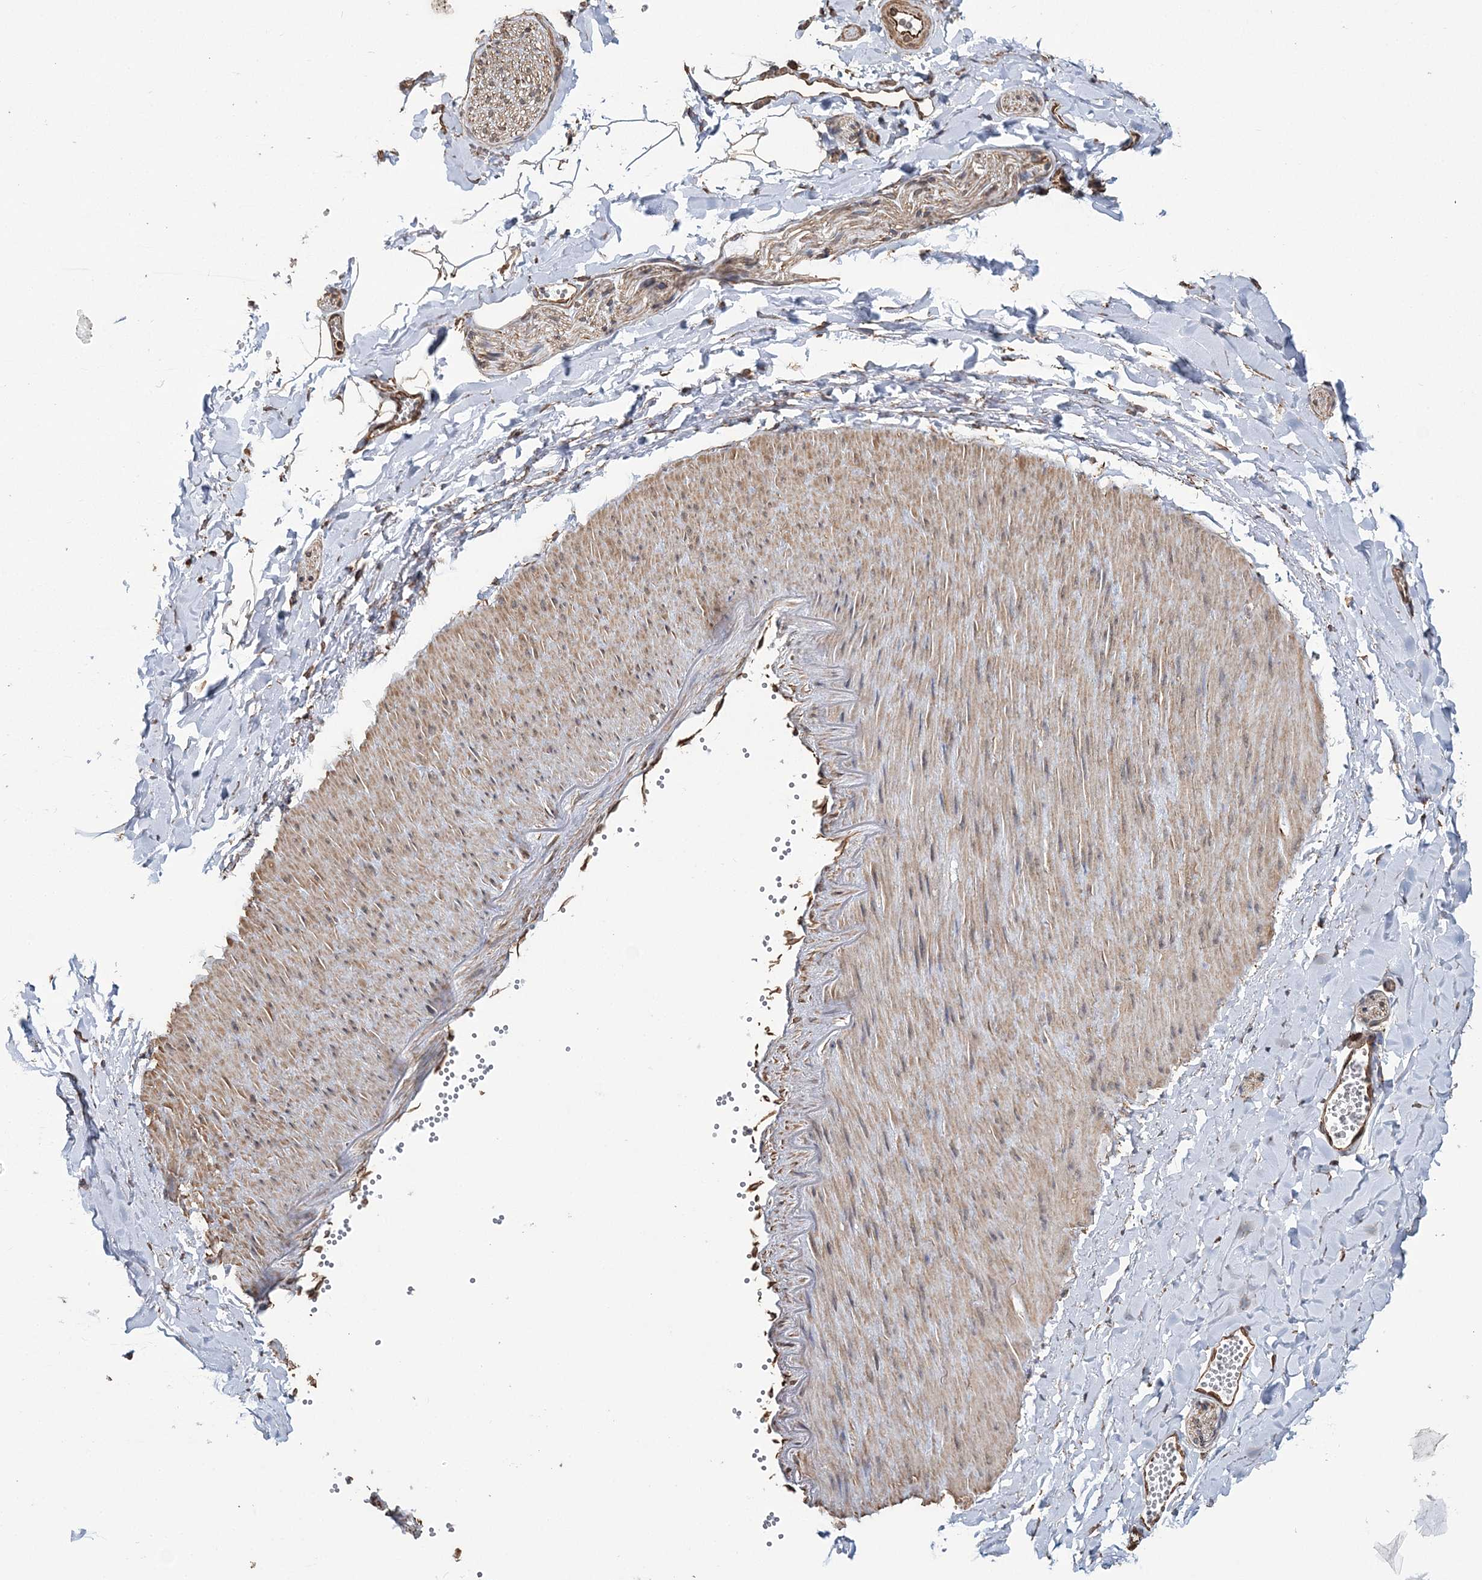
{"staining": {"intensity": "moderate", "quantity": ">75%", "location": "cytoplasmic/membranous,nuclear"}, "tissue": "adipose tissue", "cell_type": "Adipocytes", "image_type": "normal", "snomed": [{"axis": "morphology", "description": "Normal tissue, NOS"}, {"axis": "topography", "description": "Gallbladder"}, {"axis": "topography", "description": "Peripheral nerve tissue"}], "caption": "Protein expression analysis of unremarkable human adipose tissue reveals moderate cytoplasmic/membranous,nuclear staining in approximately >75% of adipocytes. Ihc stains the protein in brown and the nuclei are stained blue.", "gene": "ATP11B", "patient": {"sex": "male", "age": 38}}